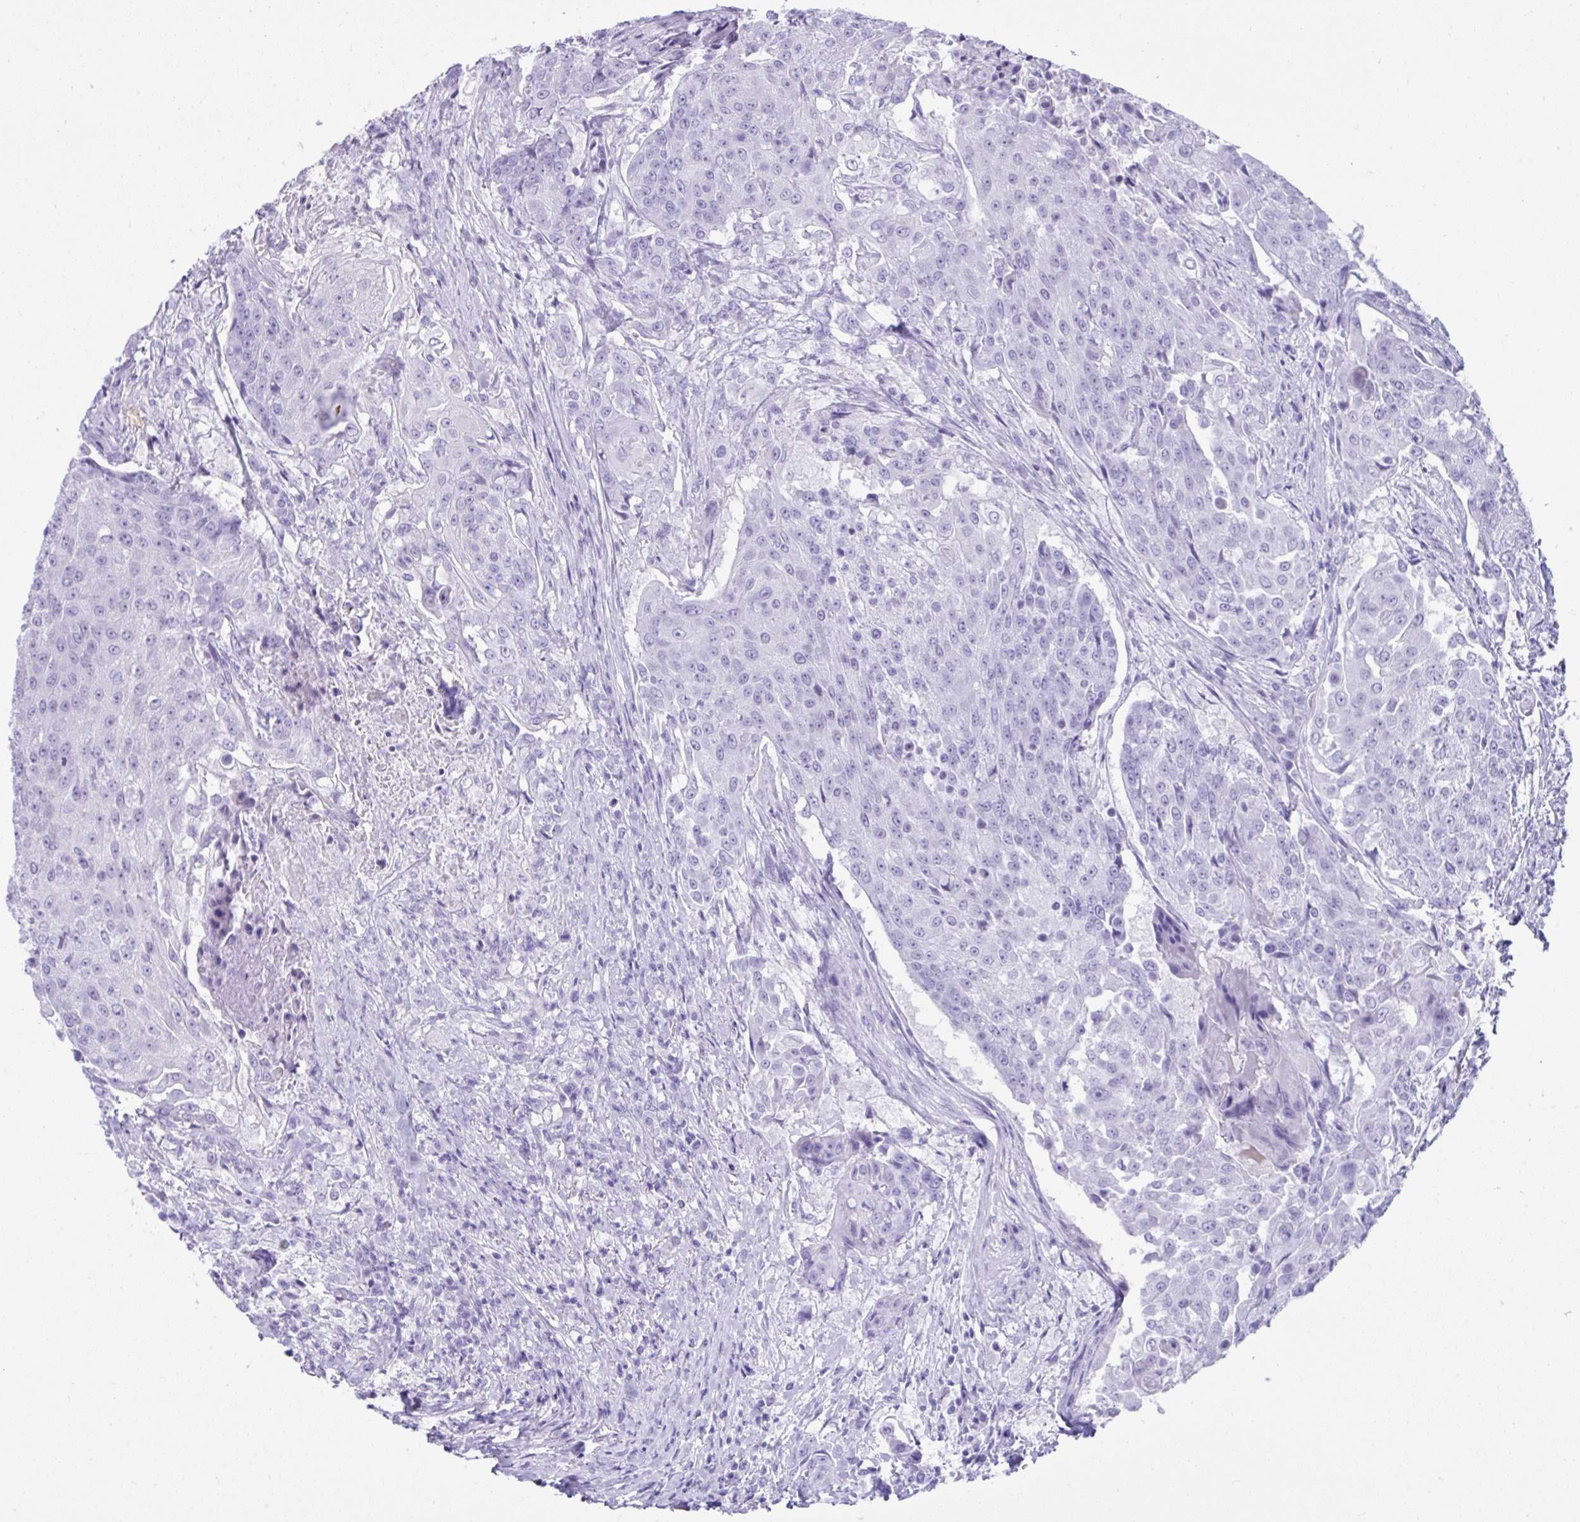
{"staining": {"intensity": "negative", "quantity": "none", "location": "none"}, "tissue": "urothelial cancer", "cell_type": "Tumor cells", "image_type": "cancer", "snomed": [{"axis": "morphology", "description": "Urothelial carcinoma, High grade"}, {"axis": "topography", "description": "Urinary bladder"}], "caption": "DAB (3,3'-diaminobenzidine) immunohistochemical staining of human urothelial carcinoma (high-grade) displays no significant staining in tumor cells.", "gene": "PSCA", "patient": {"sex": "female", "age": 63}}